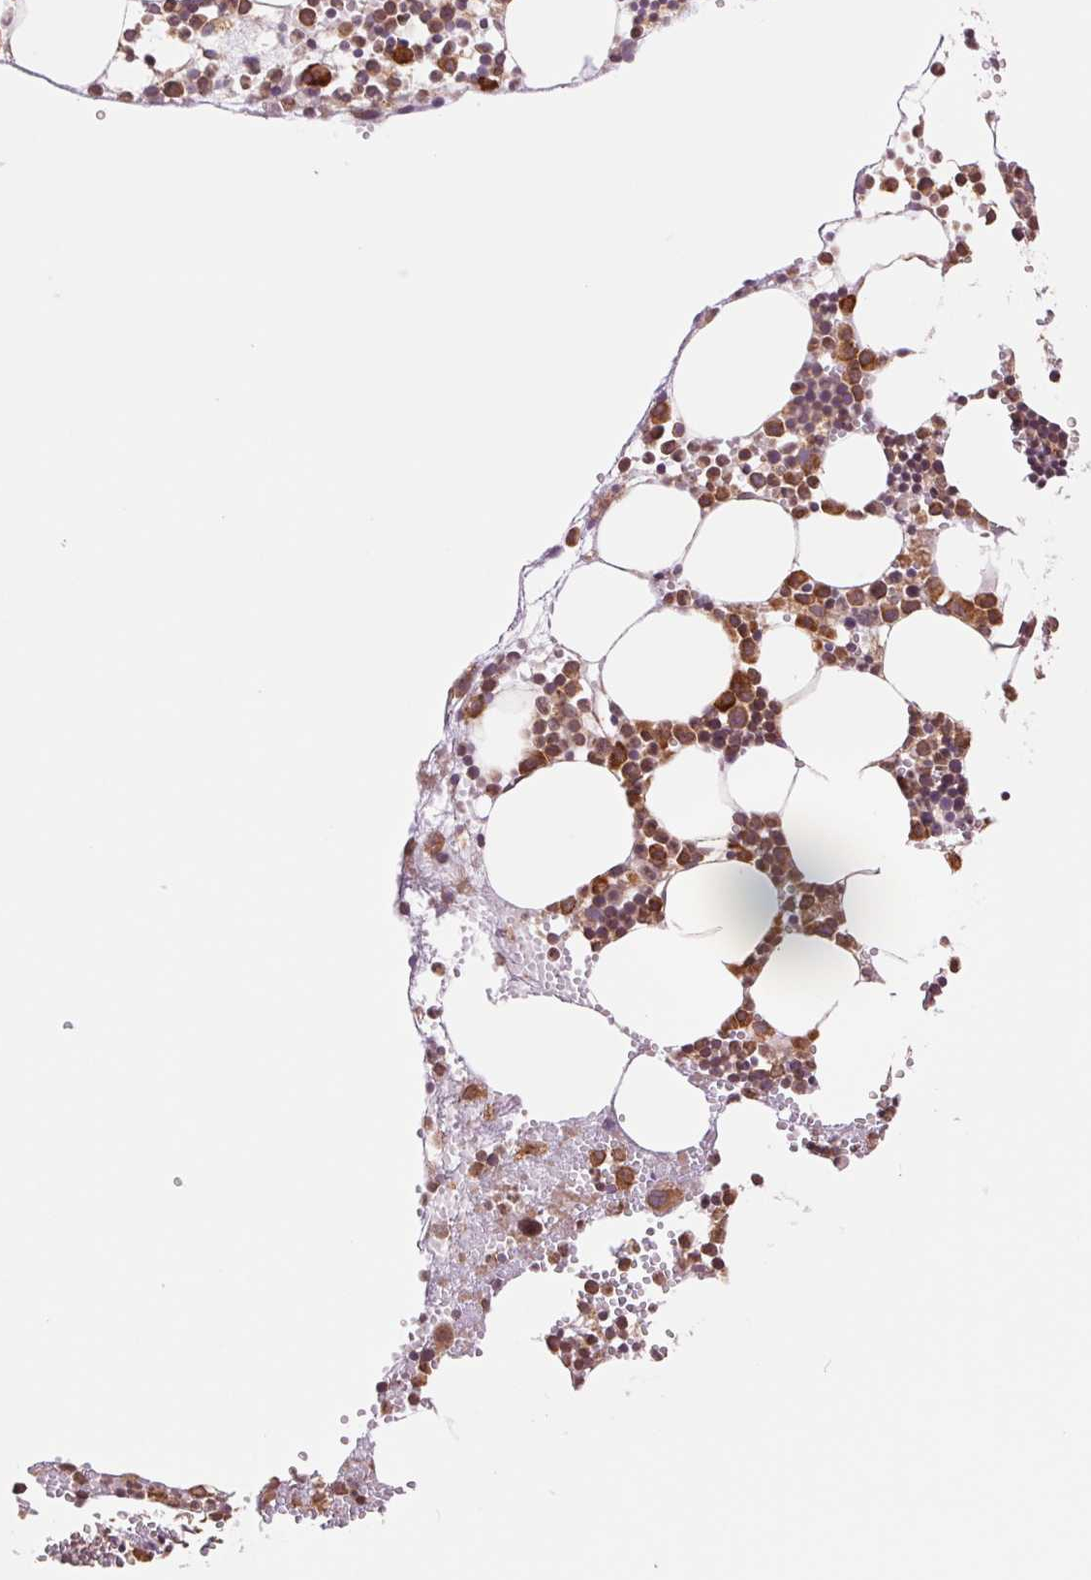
{"staining": {"intensity": "moderate", "quantity": "25%-75%", "location": "cytoplasmic/membranous"}, "tissue": "bone marrow", "cell_type": "Hematopoietic cells", "image_type": "normal", "snomed": [{"axis": "morphology", "description": "Normal tissue, NOS"}, {"axis": "topography", "description": "Bone marrow"}], "caption": "Benign bone marrow demonstrates moderate cytoplasmic/membranous staining in about 25%-75% of hematopoietic cells, visualized by immunohistochemistry. (Stains: DAB (3,3'-diaminobenzidine) in brown, nuclei in blue, Microscopy: brightfield microscopy at high magnification).", "gene": "RPN1", "patient": {"sex": "male", "age": 89}}